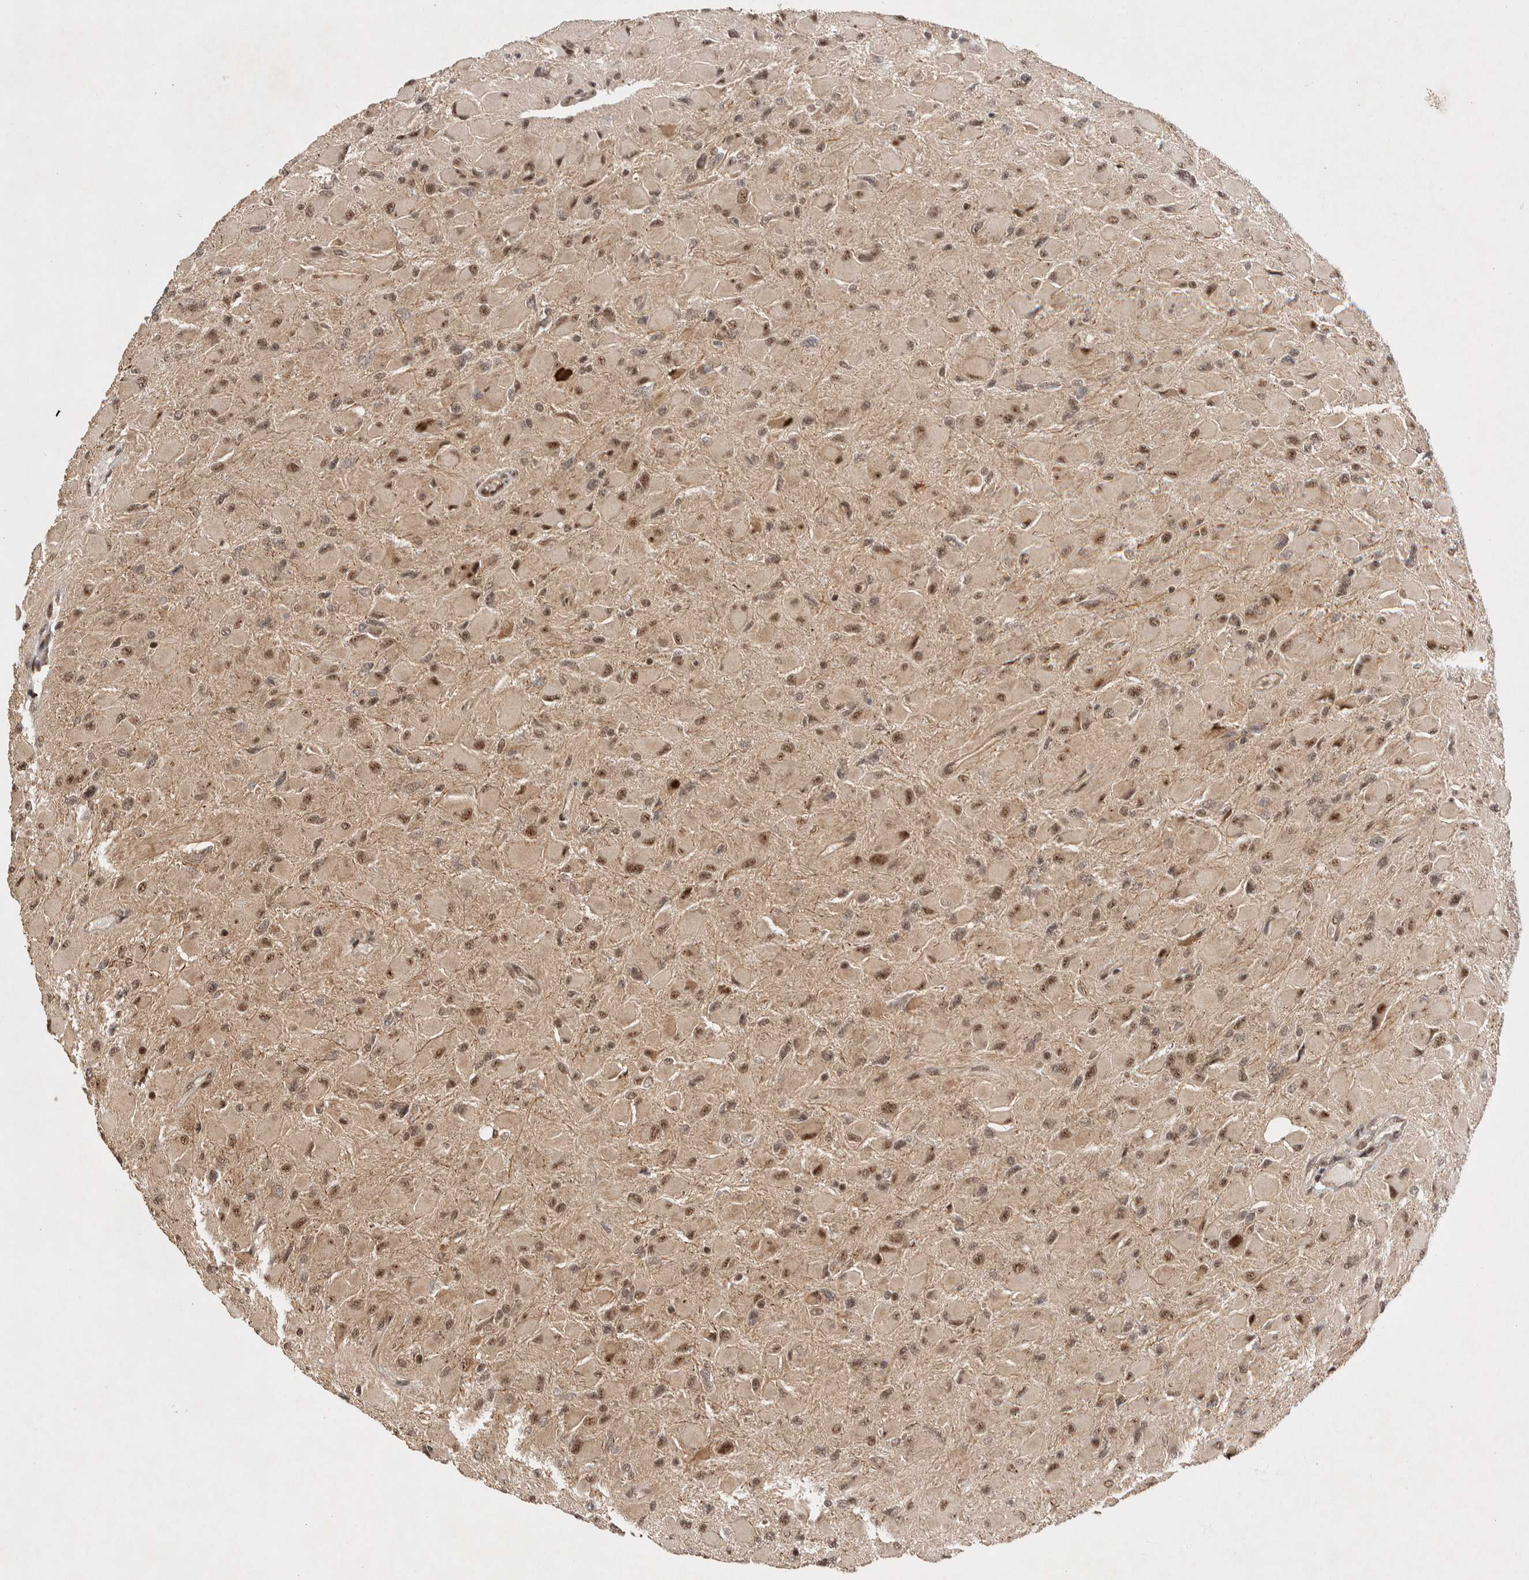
{"staining": {"intensity": "moderate", "quantity": ">75%", "location": "nuclear"}, "tissue": "glioma", "cell_type": "Tumor cells", "image_type": "cancer", "snomed": [{"axis": "morphology", "description": "Glioma, malignant, High grade"}, {"axis": "topography", "description": "Cerebral cortex"}], "caption": "Protein positivity by immunohistochemistry exhibits moderate nuclear staining in approximately >75% of tumor cells in high-grade glioma (malignant).", "gene": "TOR1B", "patient": {"sex": "female", "age": 36}}